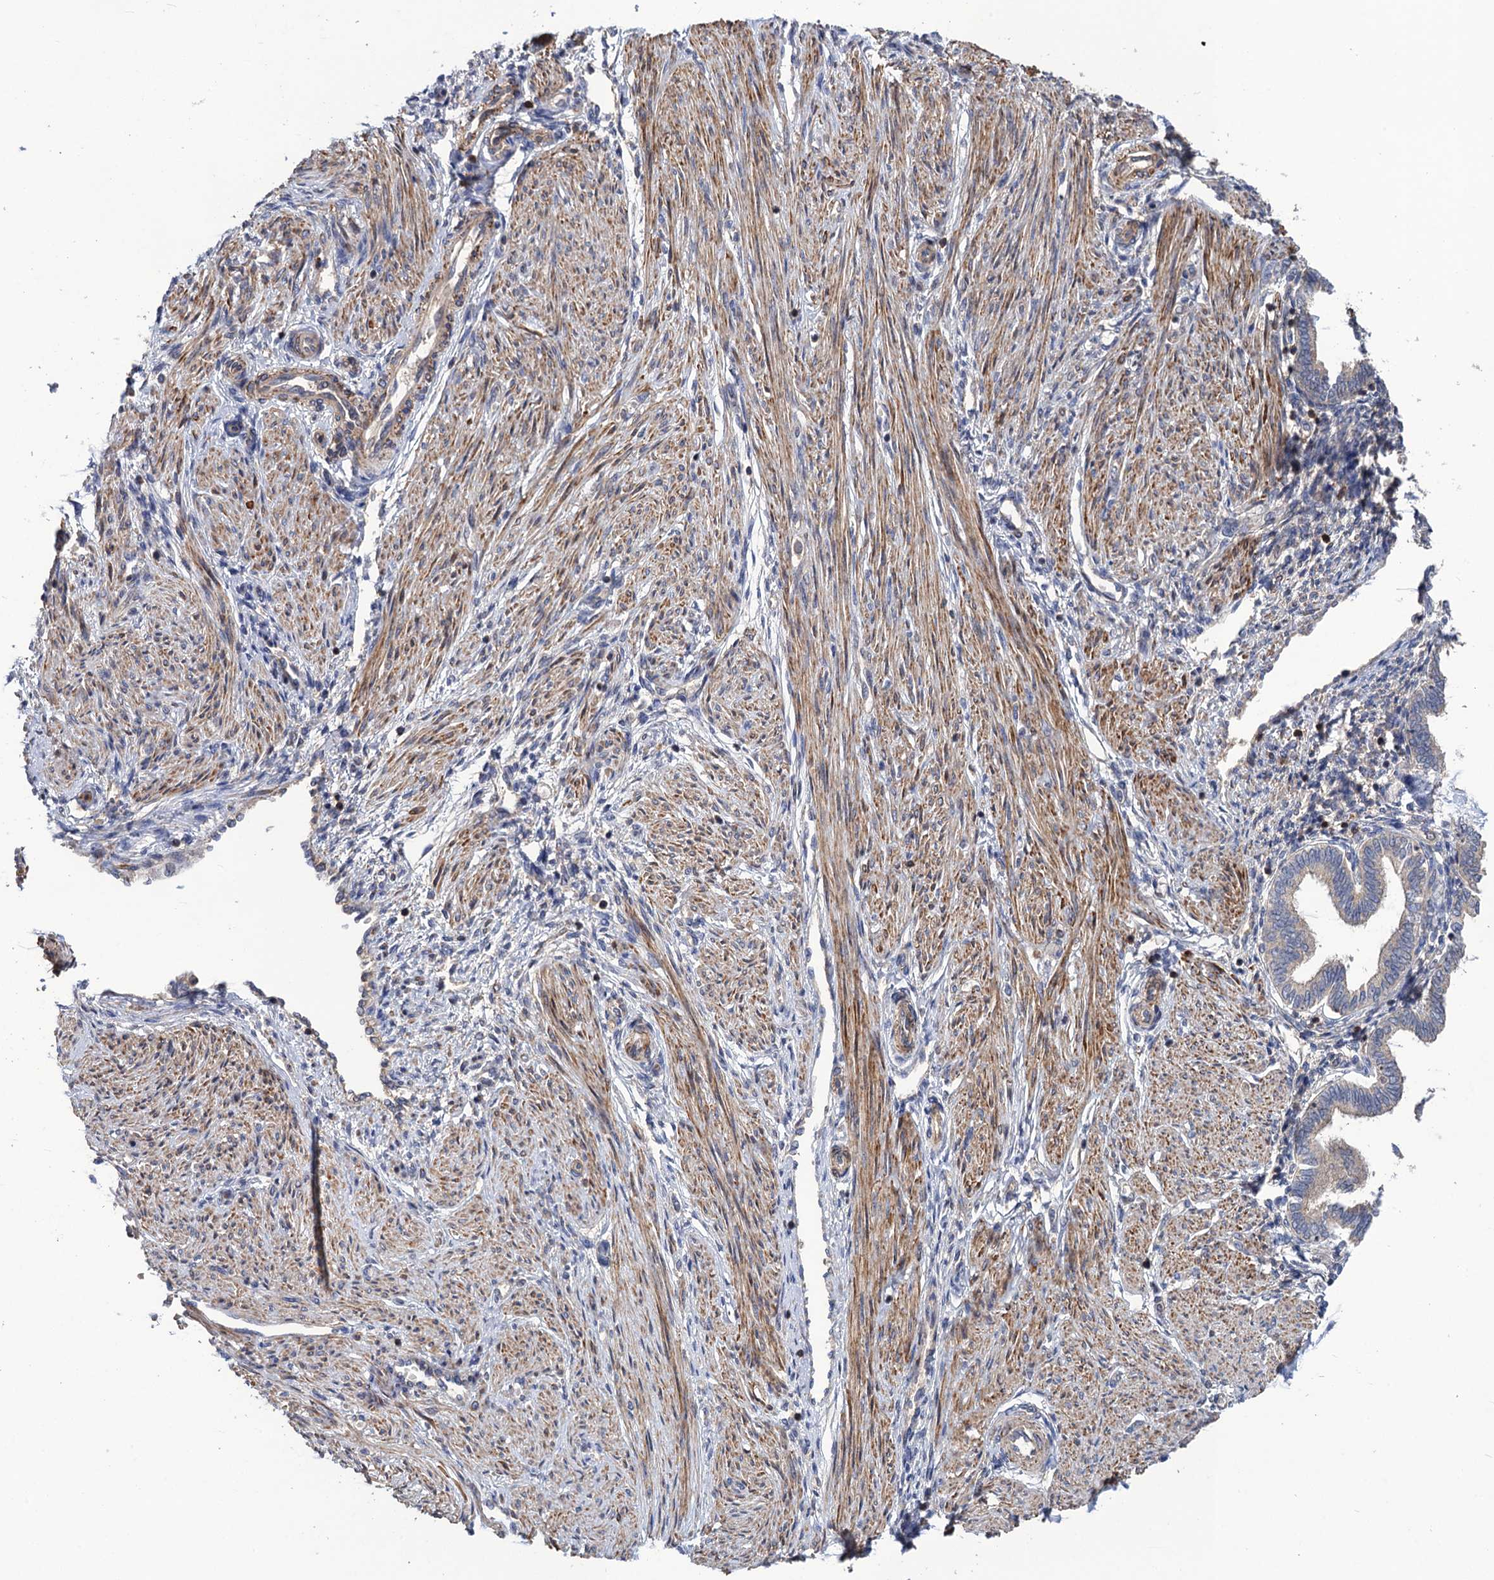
{"staining": {"intensity": "negative", "quantity": "none", "location": "none"}, "tissue": "endometrium", "cell_type": "Cells in endometrial stroma", "image_type": "normal", "snomed": [{"axis": "morphology", "description": "Normal tissue, NOS"}, {"axis": "topography", "description": "Endometrium"}], "caption": "This is an IHC micrograph of normal endometrium. There is no expression in cells in endometrial stroma.", "gene": "DGKA", "patient": {"sex": "female", "age": 53}}